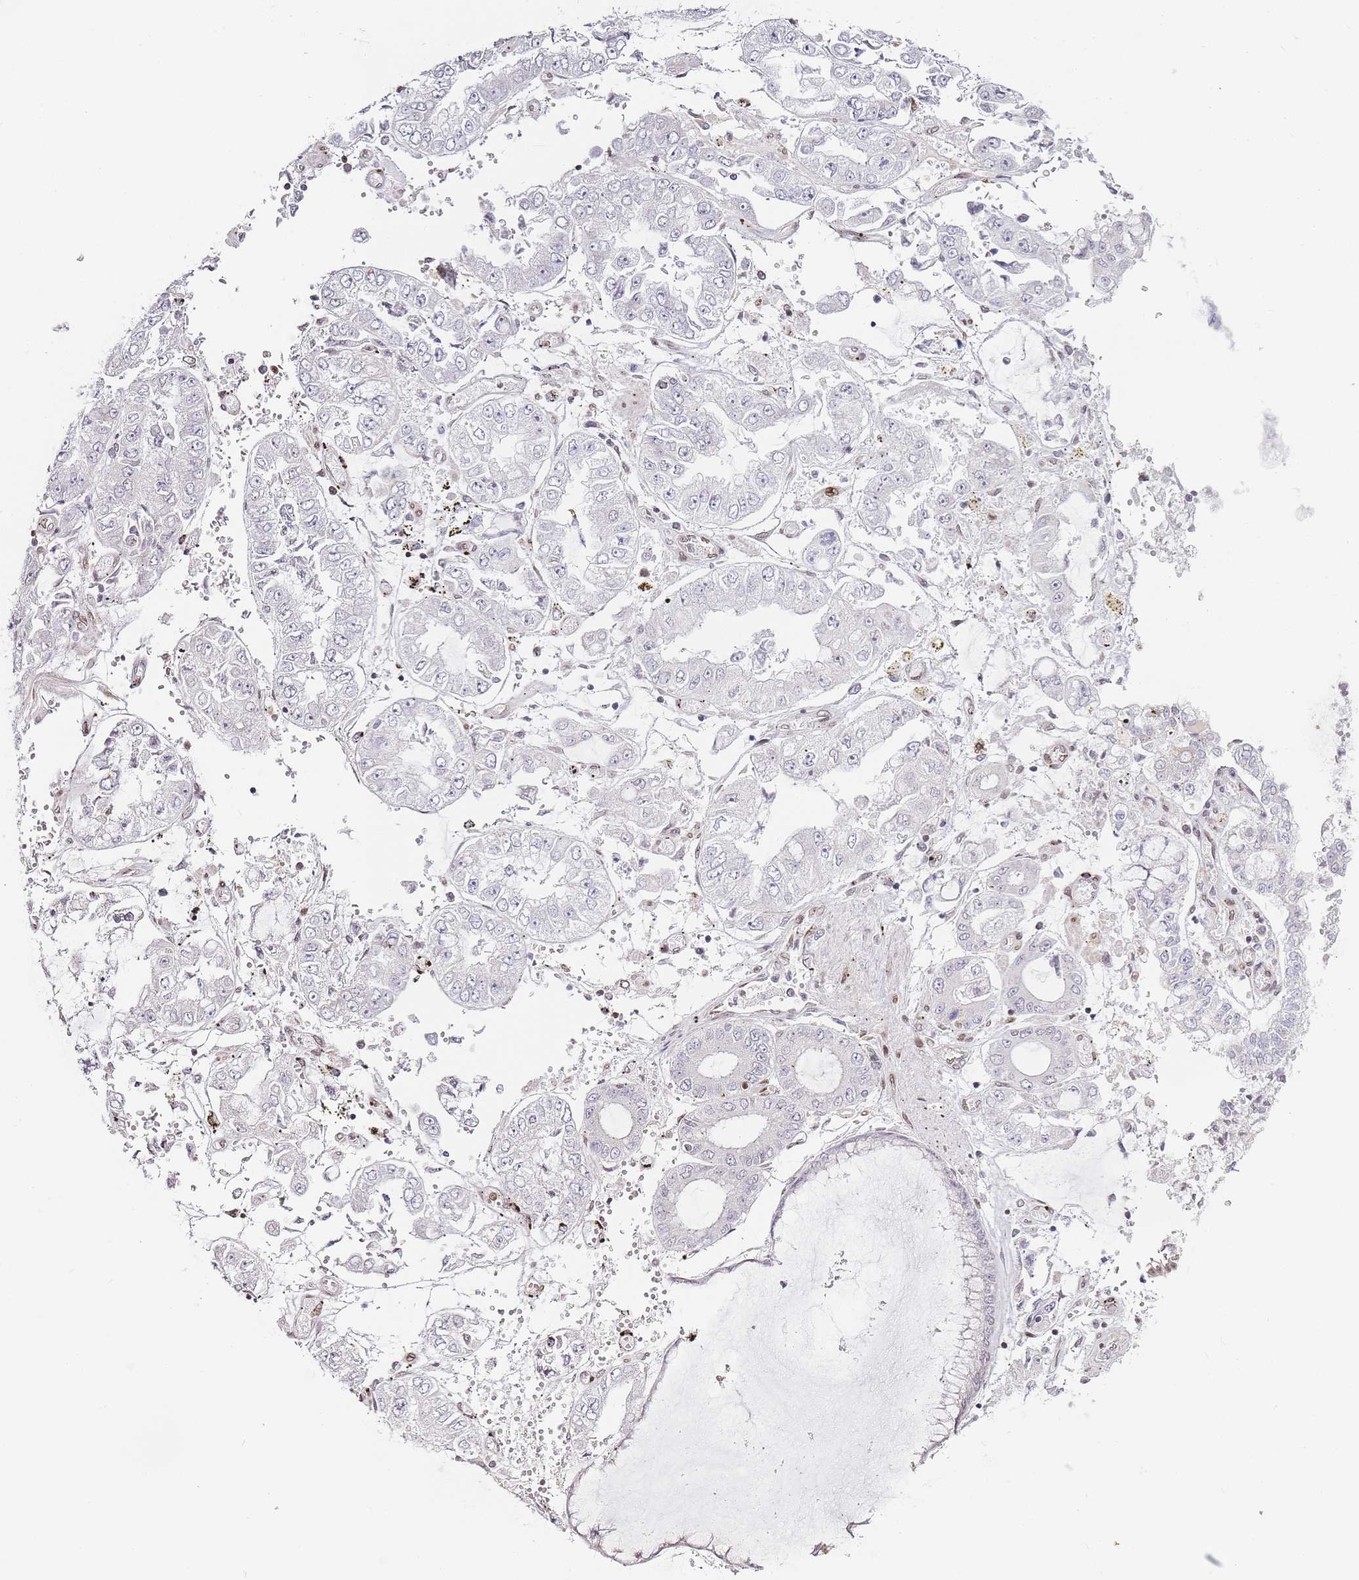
{"staining": {"intensity": "negative", "quantity": "none", "location": "none"}, "tissue": "stomach cancer", "cell_type": "Tumor cells", "image_type": "cancer", "snomed": [{"axis": "morphology", "description": "Adenocarcinoma, NOS"}, {"axis": "topography", "description": "Stomach"}], "caption": "This micrograph is of stomach cancer (adenocarcinoma) stained with immunohistochemistry (IHC) to label a protein in brown with the nuclei are counter-stained blue. There is no positivity in tumor cells.", "gene": "JAKMIP1", "patient": {"sex": "male", "age": 76}}